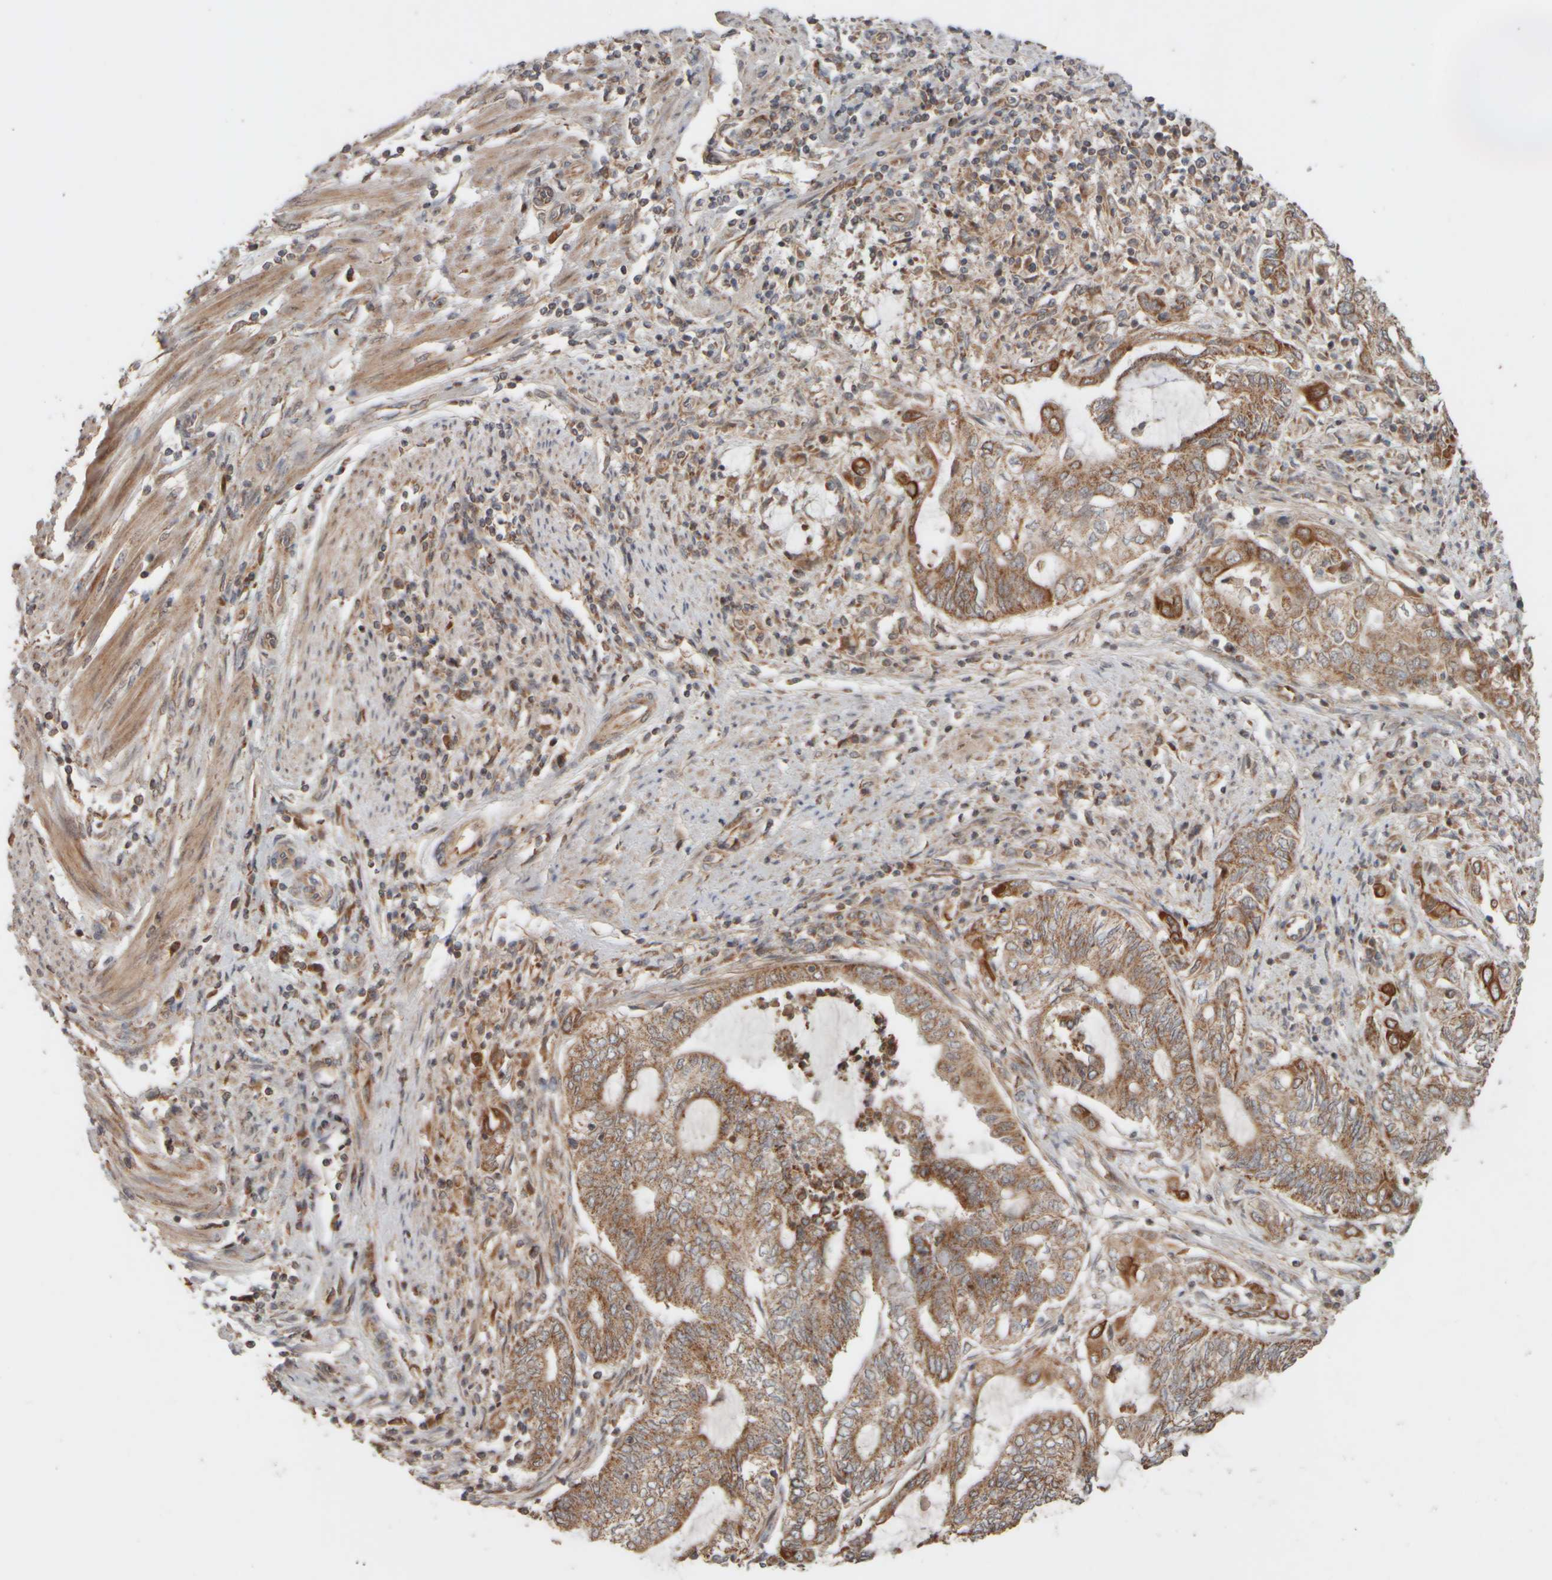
{"staining": {"intensity": "moderate", "quantity": ">75%", "location": "cytoplasmic/membranous"}, "tissue": "endometrial cancer", "cell_type": "Tumor cells", "image_type": "cancer", "snomed": [{"axis": "morphology", "description": "Adenocarcinoma, NOS"}, {"axis": "topography", "description": "Uterus"}, {"axis": "topography", "description": "Endometrium"}], "caption": "Protein staining of endometrial cancer tissue exhibits moderate cytoplasmic/membranous expression in about >75% of tumor cells. (DAB (3,3'-diaminobenzidine) IHC, brown staining for protein, blue staining for nuclei).", "gene": "EIF2B3", "patient": {"sex": "female", "age": 70}}